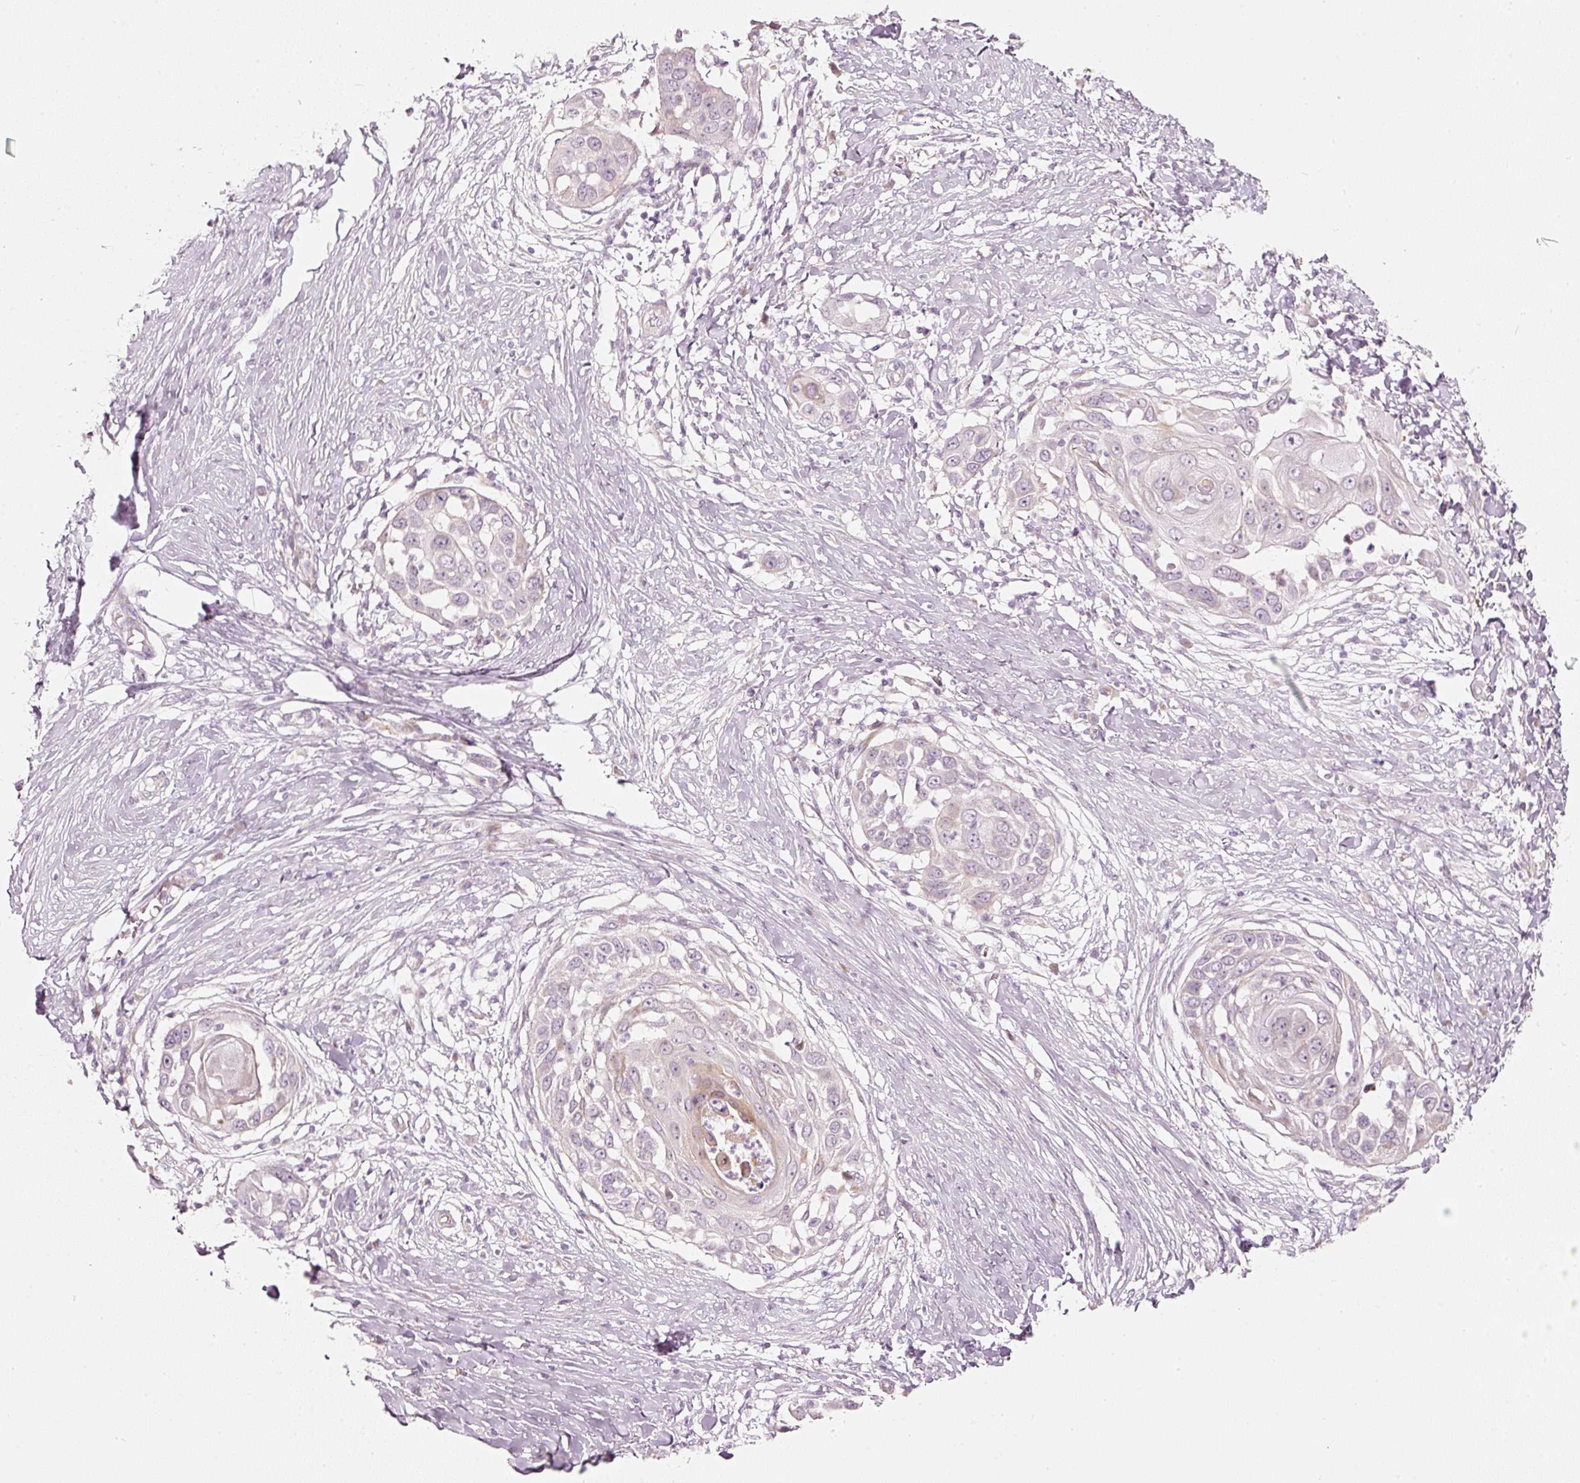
{"staining": {"intensity": "negative", "quantity": "none", "location": "none"}, "tissue": "skin cancer", "cell_type": "Tumor cells", "image_type": "cancer", "snomed": [{"axis": "morphology", "description": "Squamous cell carcinoma, NOS"}, {"axis": "topography", "description": "Skin"}], "caption": "Immunohistochemistry (IHC) image of neoplastic tissue: human squamous cell carcinoma (skin) stained with DAB displays no significant protein positivity in tumor cells.", "gene": "SLC20A1", "patient": {"sex": "female", "age": 44}}